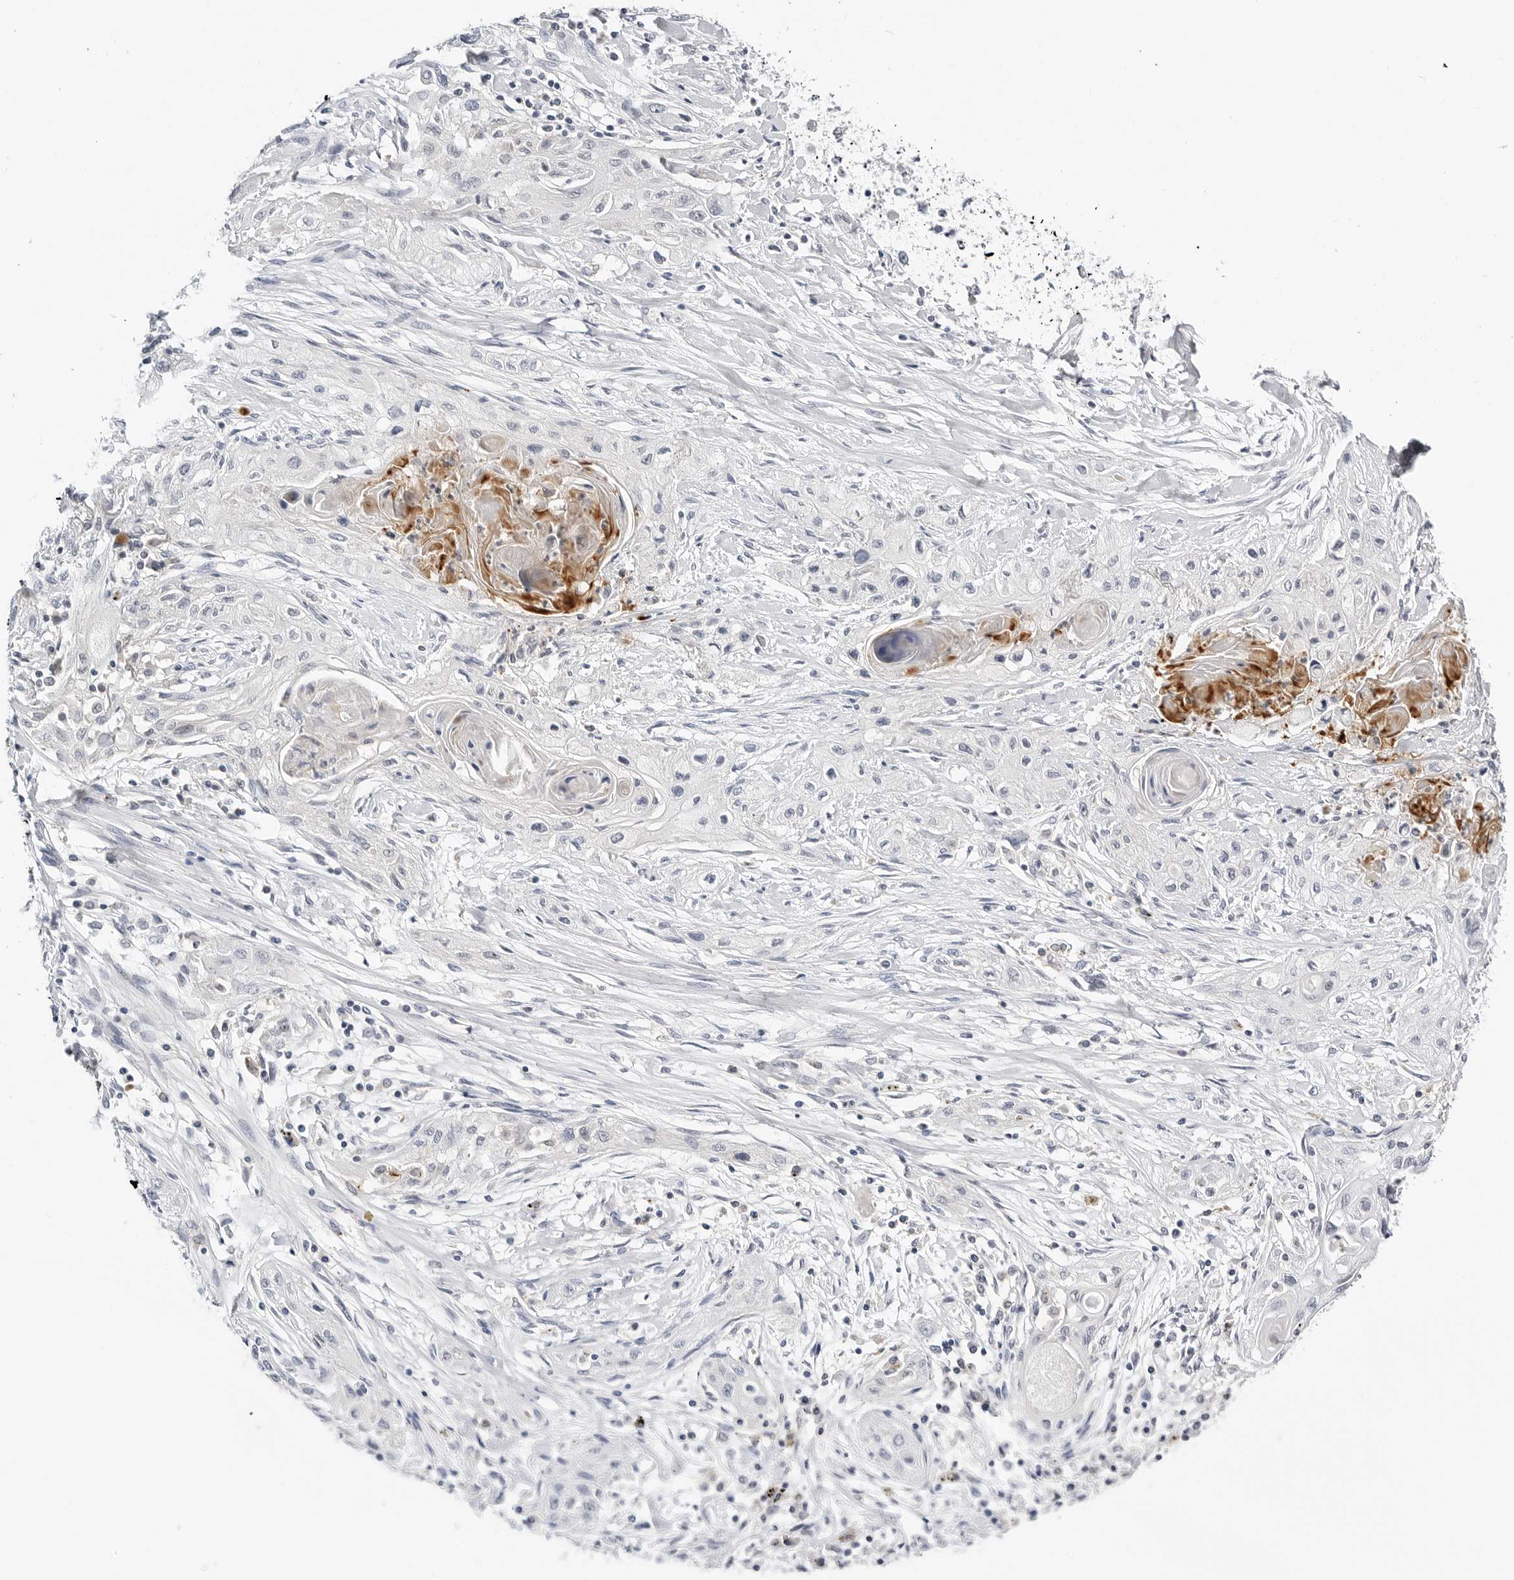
{"staining": {"intensity": "negative", "quantity": "none", "location": "none"}, "tissue": "lung cancer", "cell_type": "Tumor cells", "image_type": "cancer", "snomed": [{"axis": "morphology", "description": "Squamous cell carcinoma, NOS"}, {"axis": "topography", "description": "Lung"}], "caption": "Image shows no protein staining in tumor cells of lung cancer tissue.", "gene": "MAP2K5", "patient": {"sex": "female", "age": 47}}